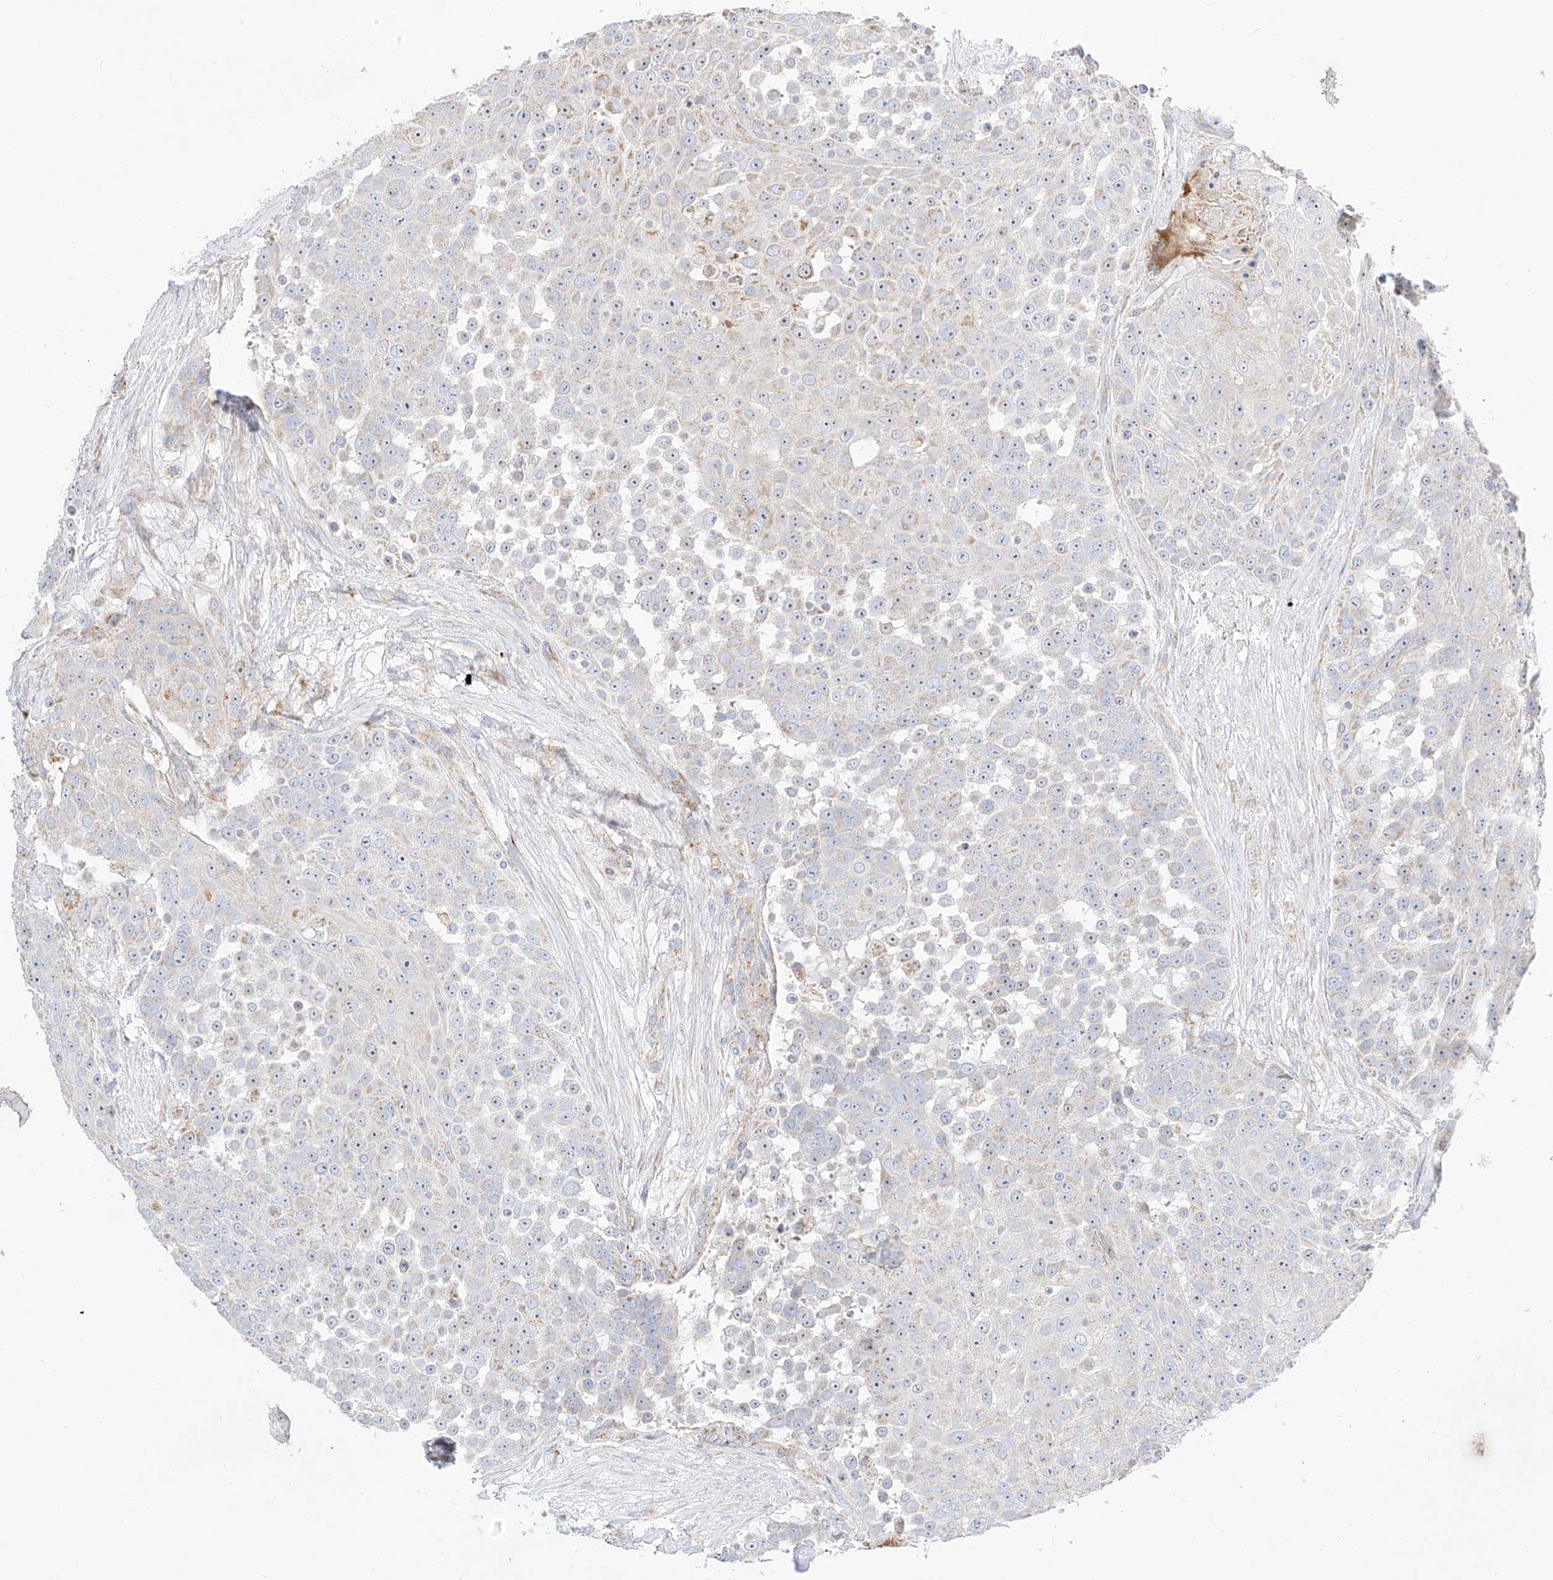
{"staining": {"intensity": "weak", "quantity": "<25%", "location": "cytoplasmic/membranous"}, "tissue": "urothelial cancer", "cell_type": "Tumor cells", "image_type": "cancer", "snomed": [{"axis": "morphology", "description": "Urothelial carcinoma, High grade"}, {"axis": "topography", "description": "Urinary bladder"}], "caption": "Histopathology image shows no significant protein positivity in tumor cells of high-grade urothelial carcinoma.", "gene": "CST9", "patient": {"sex": "female", "age": 63}}